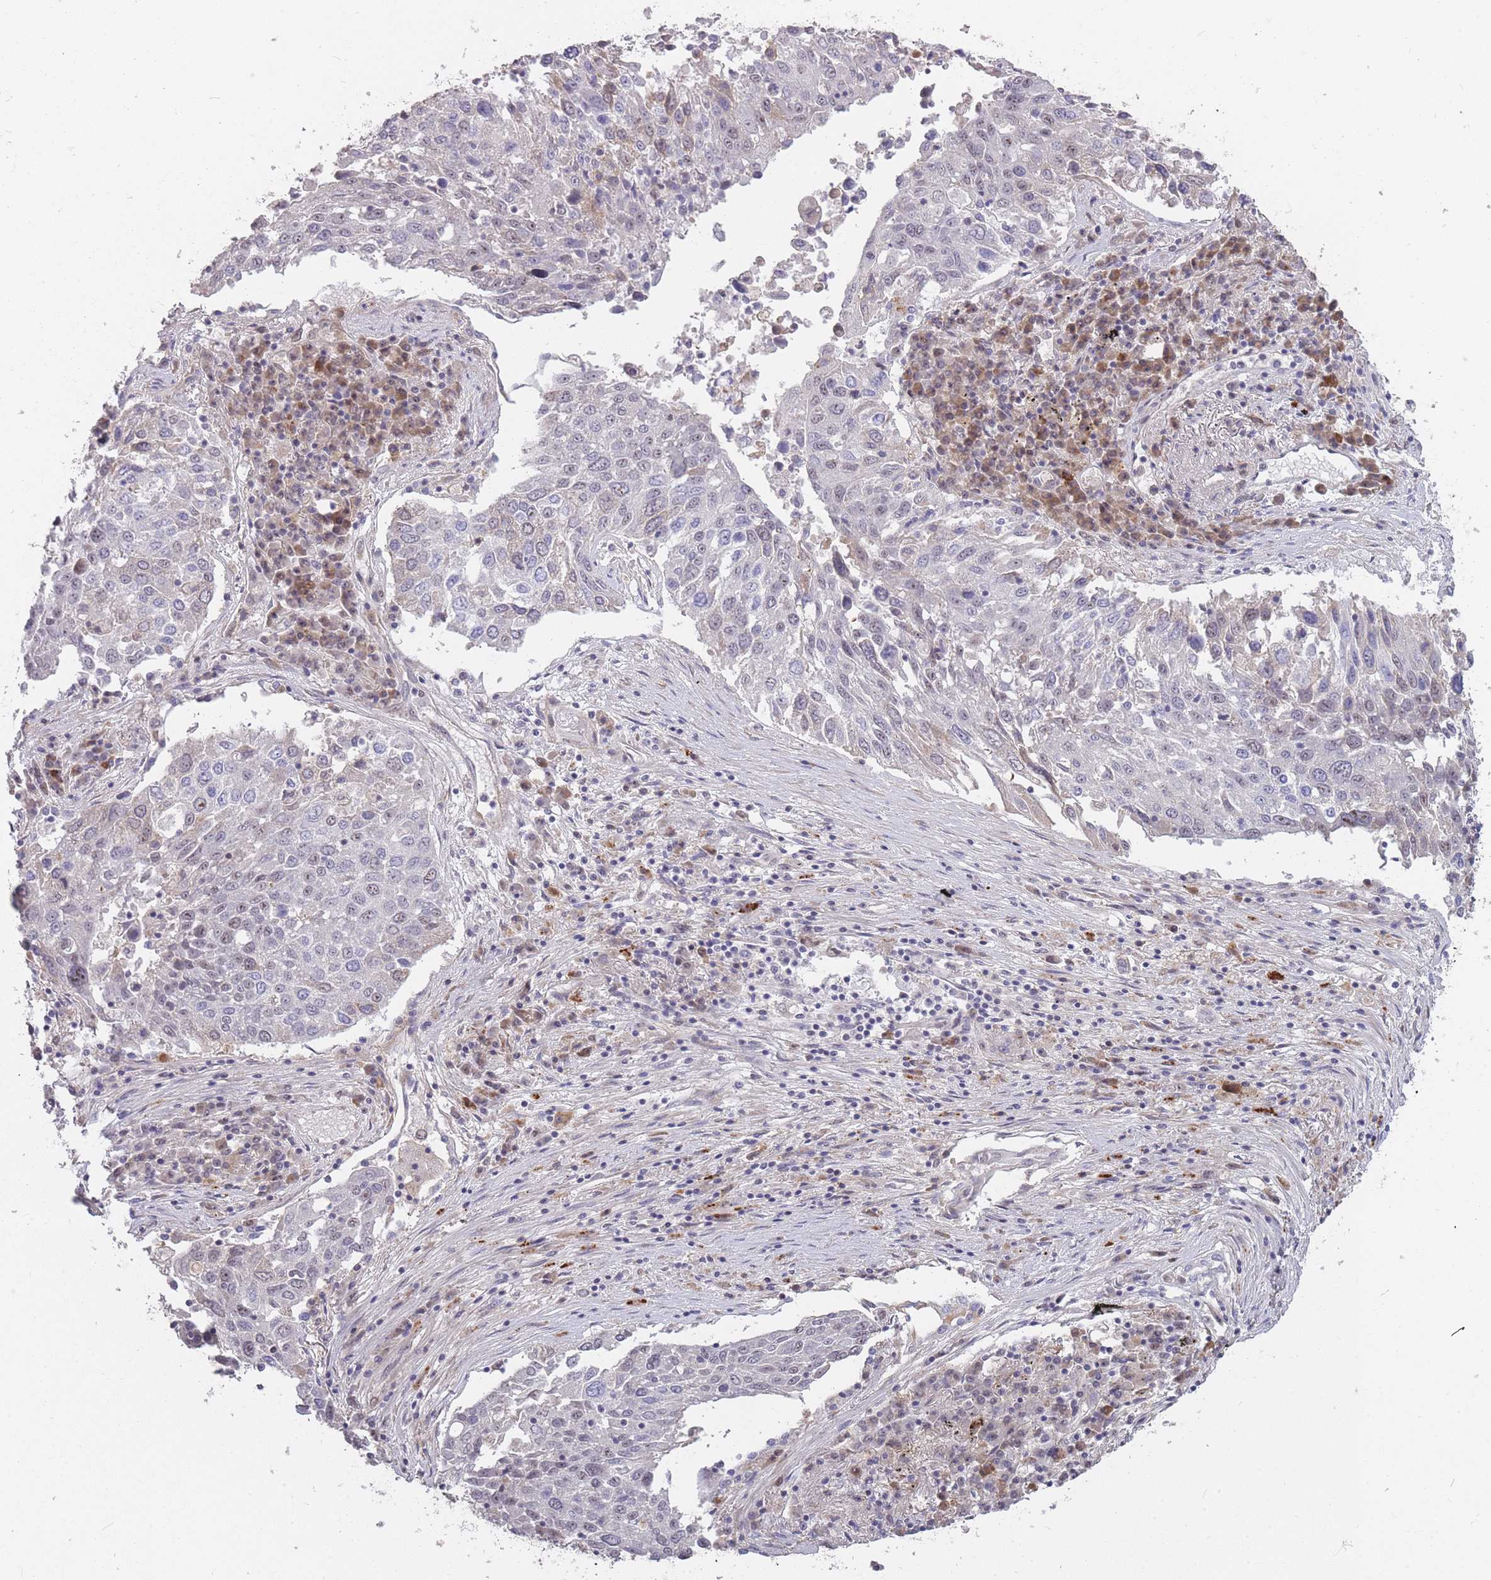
{"staining": {"intensity": "negative", "quantity": "none", "location": "none"}, "tissue": "lung cancer", "cell_type": "Tumor cells", "image_type": "cancer", "snomed": [{"axis": "morphology", "description": "Squamous cell carcinoma, NOS"}, {"axis": "topography", "description": "Lung"}], "caption": "Immunohistochemistry (IHC) histopathology image of neoplastic tissue: lung cancer stained with DAB demonstrates no significant protein positivity in tumor cells. (DAB IHC, high magnification).", "gene": "HNRNPUL1", "patient": {"sex": "male", "age": 65}}